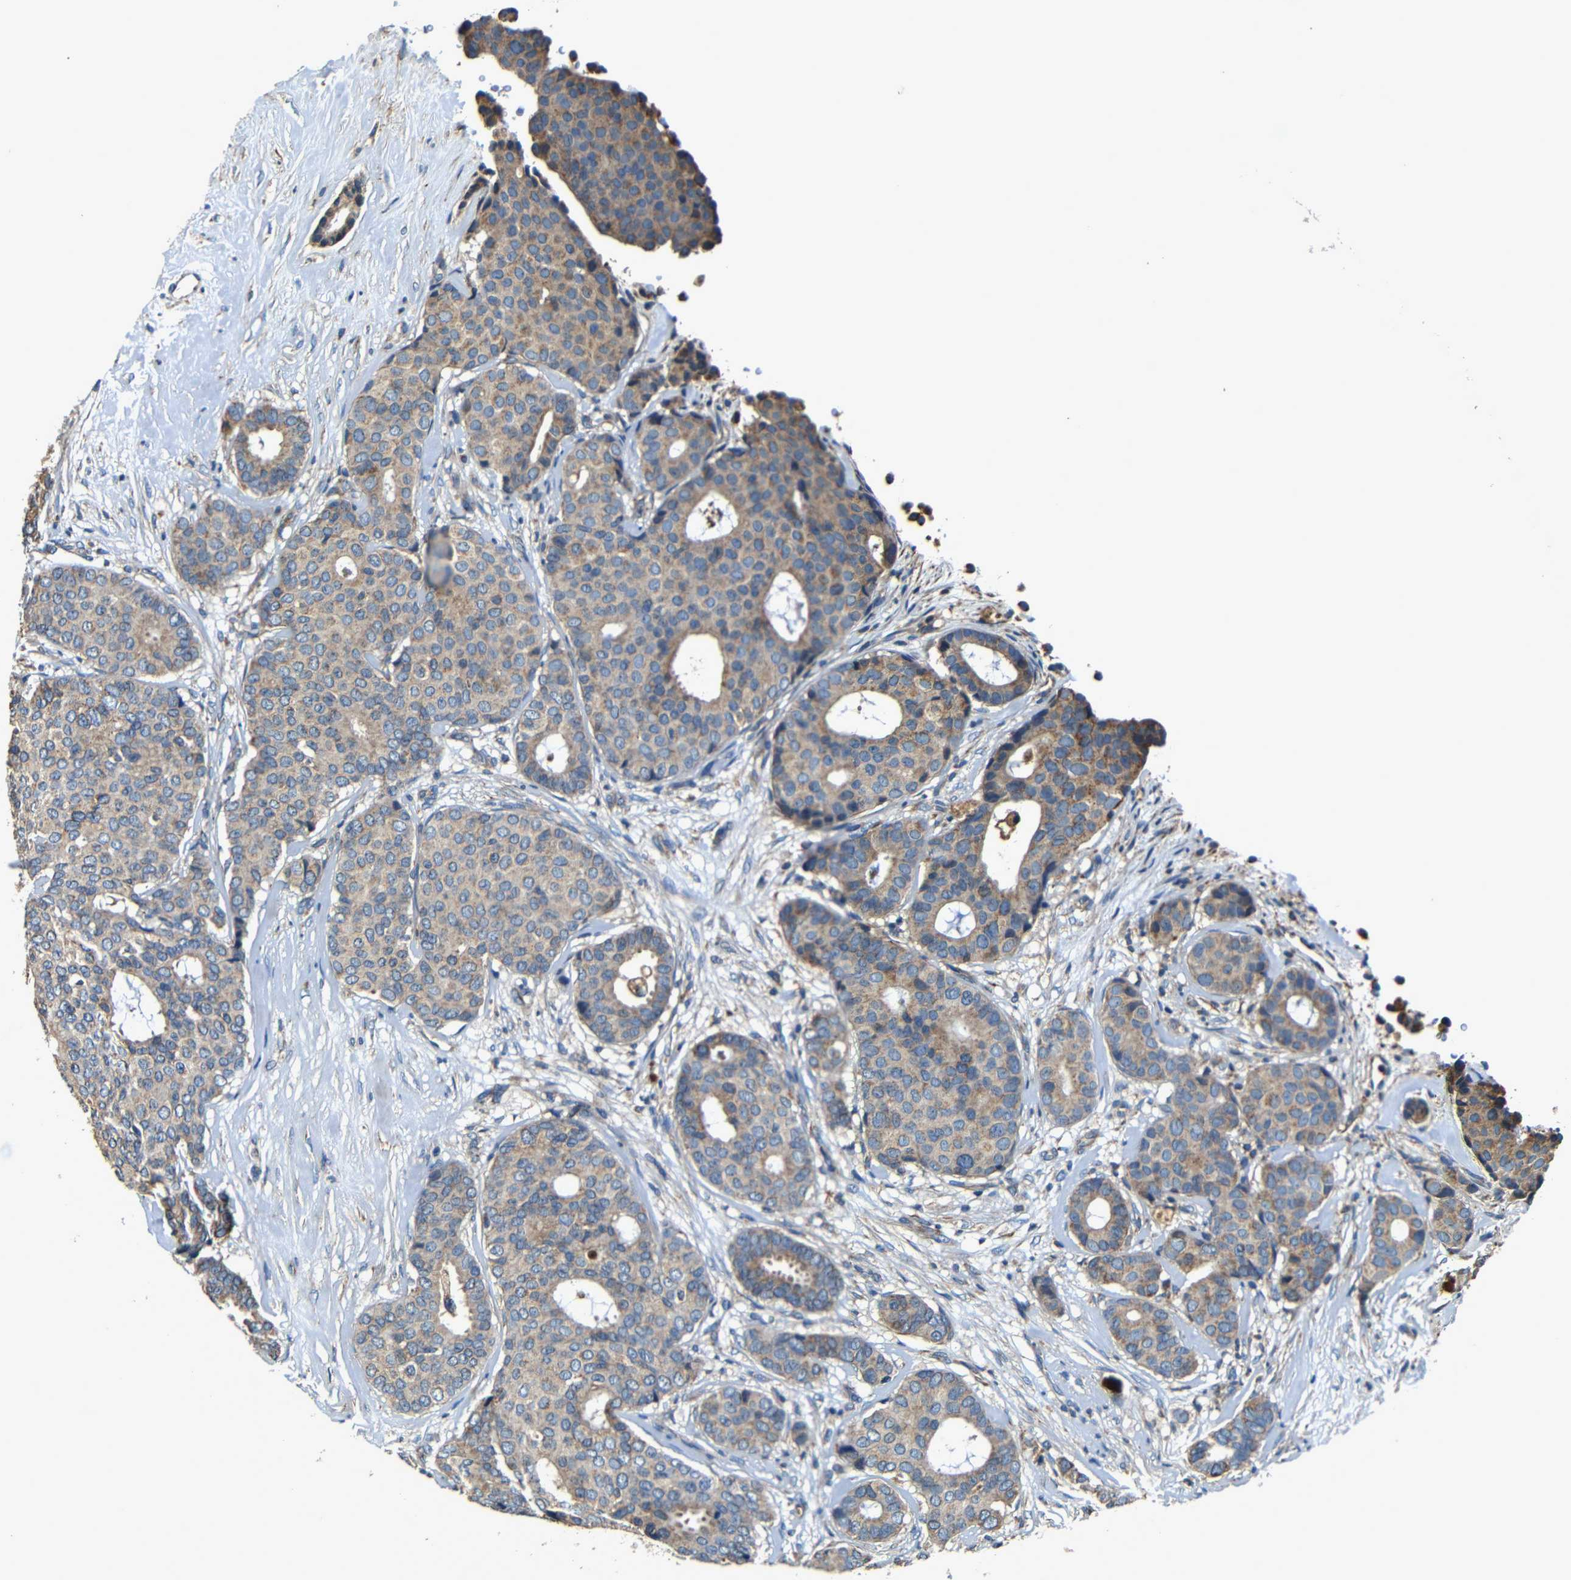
{"staining": {"intensity": "weak", "quantity": ">75%", "location": "cytoplasmic/membranous"}, "tissue": "breast cancer", "cell_type": "Tumor cells", "image_type": "cancer", "snomed": [{"axis": "morphology", "description": "Duct carcinoma"}, {"axis": "topography", "description": "Breast"}], "caption": "A high-resolution image shows IHC staining of breast cancer (invasive ductal carcinoma), which shows weak cytoplasmic/membranous expression in approximately >75% of tumor cells.", "gene": "MTX1", "patient": {"sex": "female", "age": 75}}